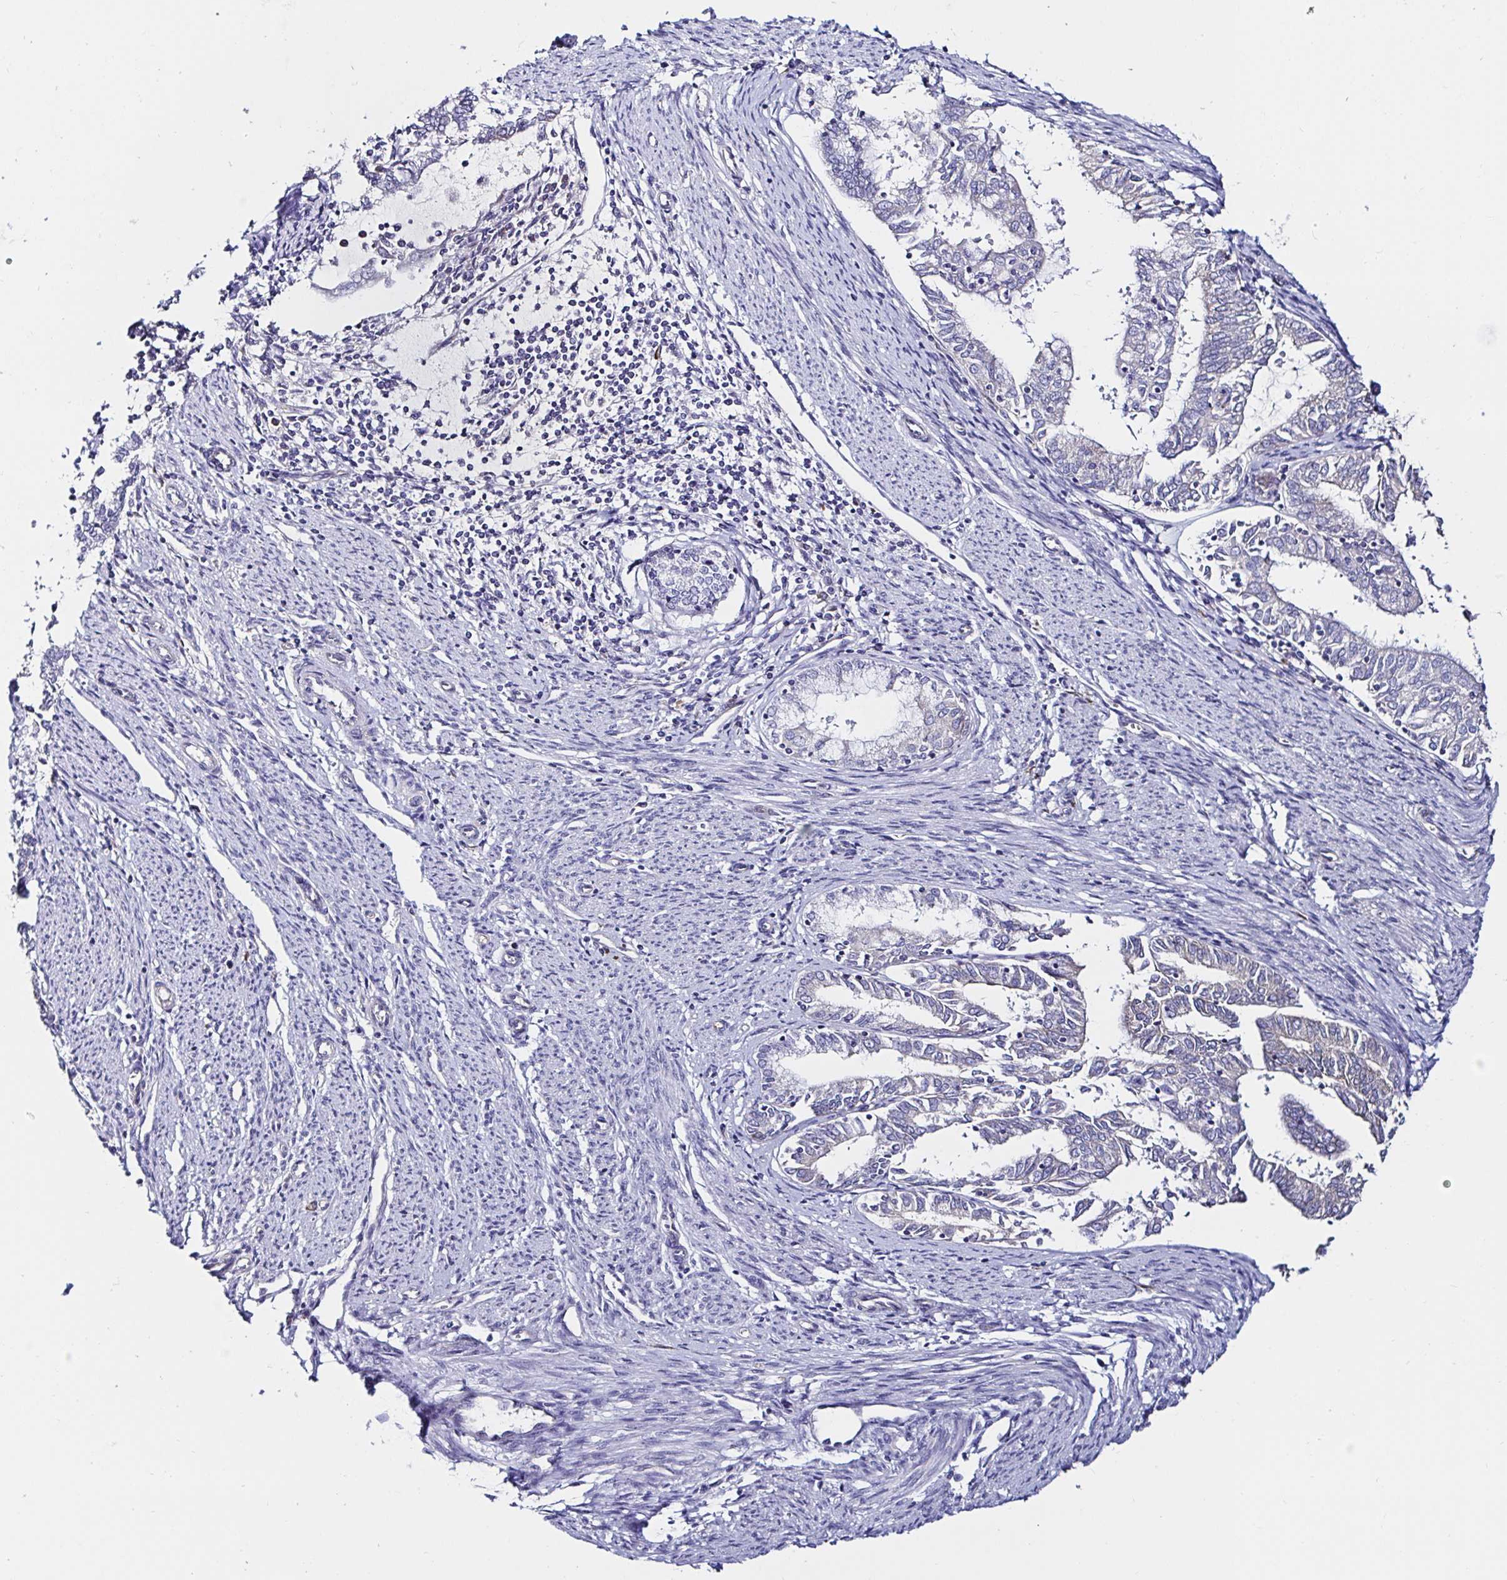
{"staining": {"intensity": "weak", "quantity": "<25%", "location": "cytoplasmic/membranous"}, "tissue": "endometrial cancer", "cell_type": "Tumor cells", "image_type": "cancer", "snomed": [{"axis": "morphology", "description": "Adenocarcinoma, NOS"}, {"axis": "topography", "description": "Endometrium"}], "caption": "High magnification brightfield microscopy of endometrial cancer stained with DAB (3,3'-diaminobenzidine) (brown) and counterstained with hematoxylin (blue): tumor cells show no significant expression.", "gene": "VSIG2", "patient": {"sex": "female", "age": 79}}